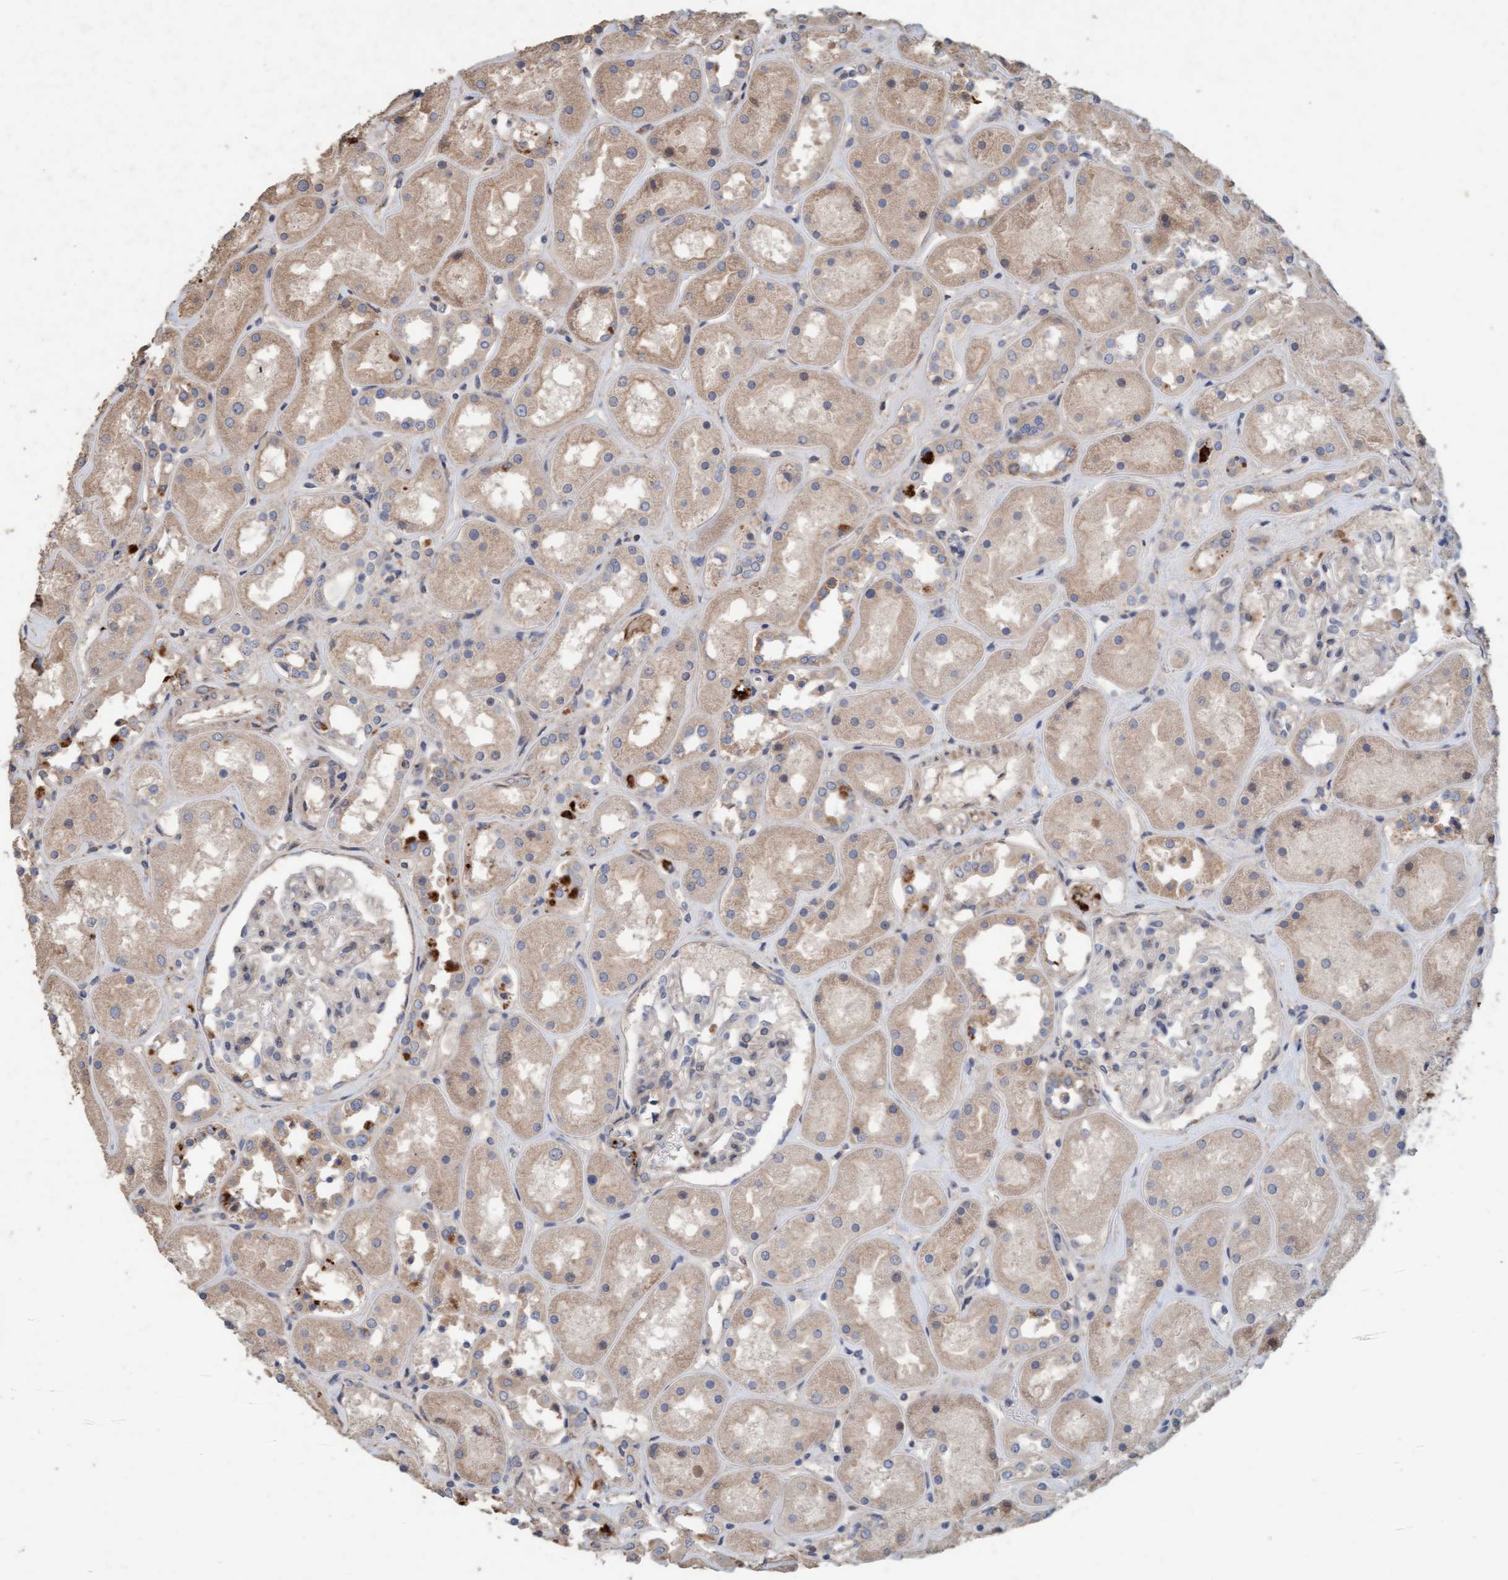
{"staining": {"intensity": "weak", "quantity": "25%-75%", "location": "cytoplasmic/membranous"}, "tissue": "kidney", "cell_type": "Cells in glomeruli", "image_type": "normal", "snomed": [{"axis": "morphology", "description": "Normal tissue, NOS"}, {"axis": "topography", "description": "Kidney"}], "caption": "Protein staining of unremarkable kidney shows weak cytoplasmic/membranous expression in approximately 25%-75% of cells in glomeruli.", "gene": "LONRF1", "patient": {"sex": "male", "age": 70}}